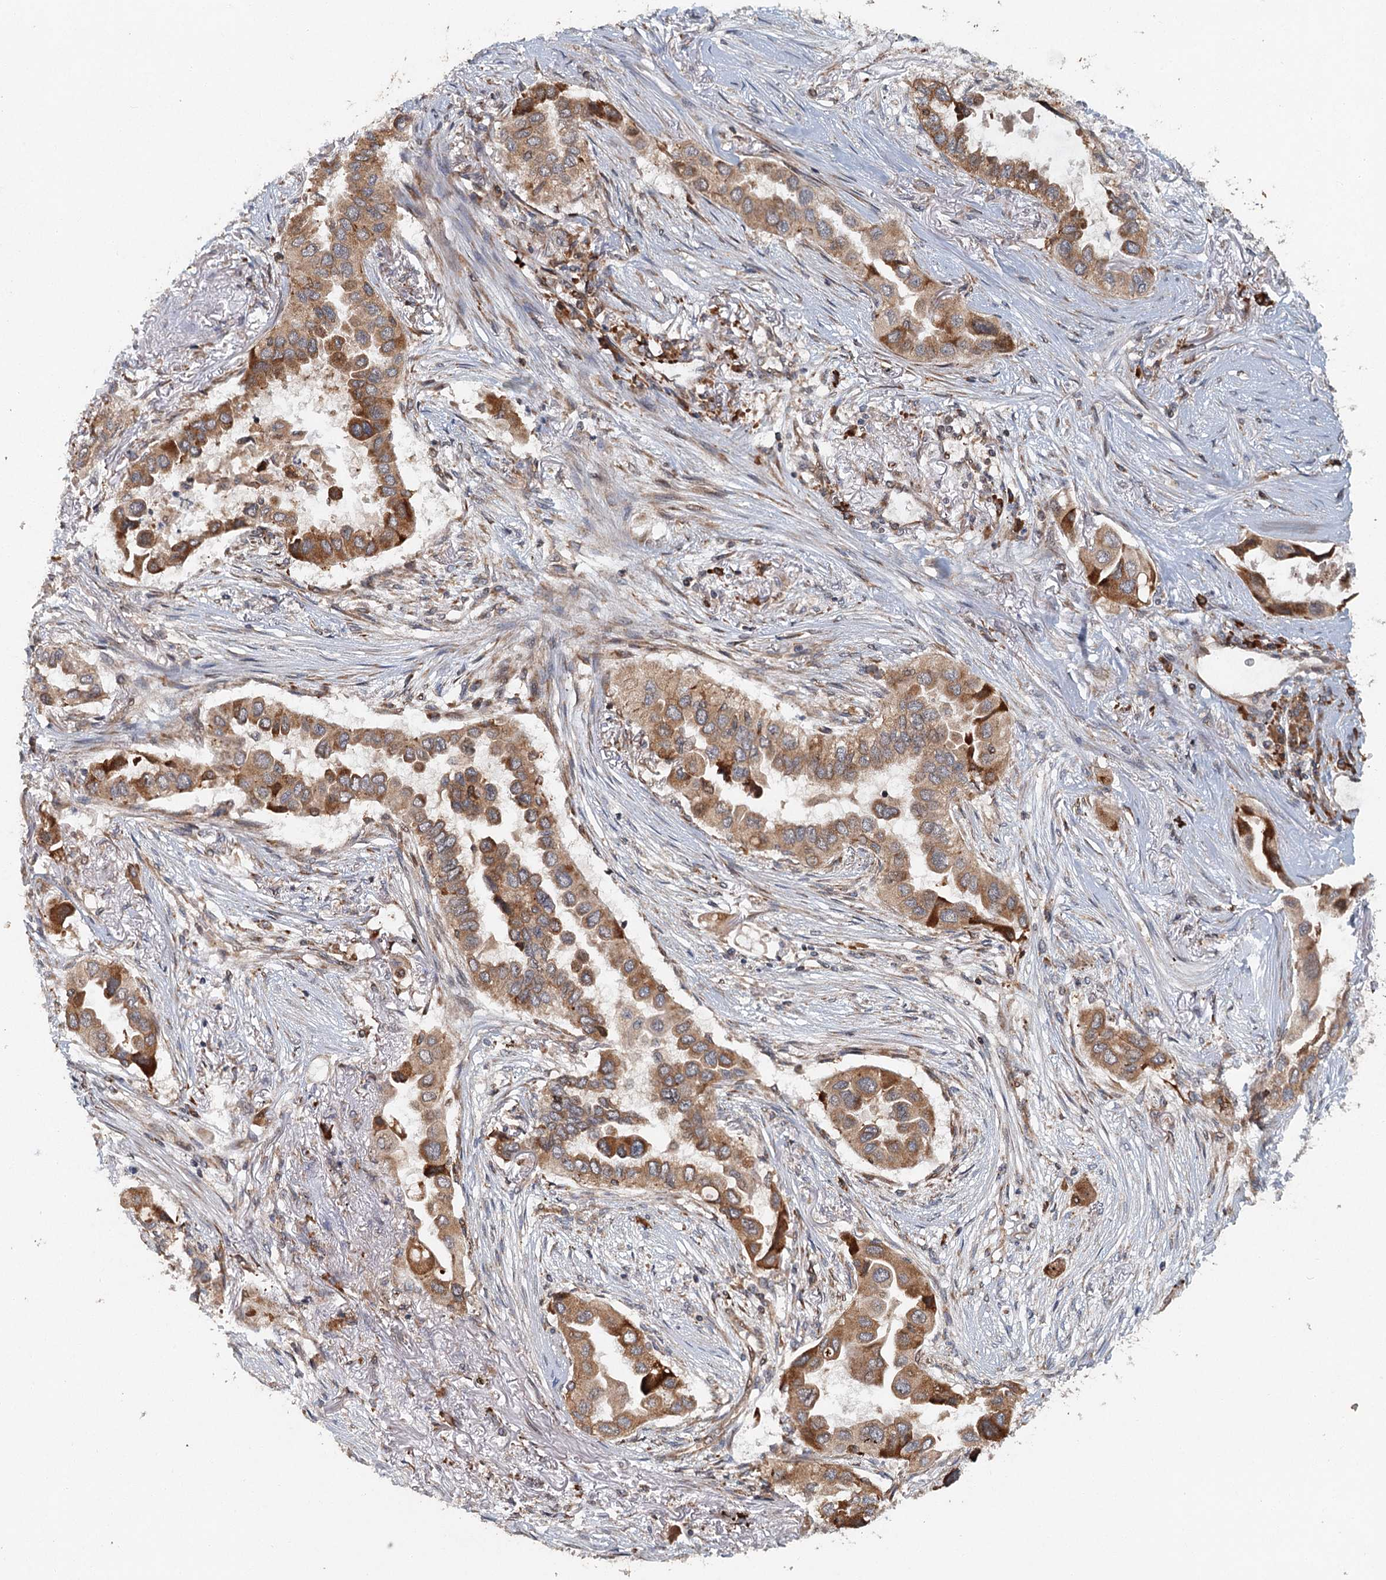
{"staining": {"intensity": "moderate", "quantity": ">75%", "location": "cytoplasmic/membranous"}, "tissue": "lung cancer", "cell_type": "Tumor cells", "image_type": "cancer", "snomed": [{"axis": "morphology", "description": "Adenocarcinoma, NOS"}, {"axis": "topography", "description": "Lung"}], "caption": "Protein staining demonstrates moderate cytoplasmic/membranous positivity in about >75% of tumor cells in lung cancer.", "gene": "SRPX2", "patient": {"sex": "female", "age": 76}}